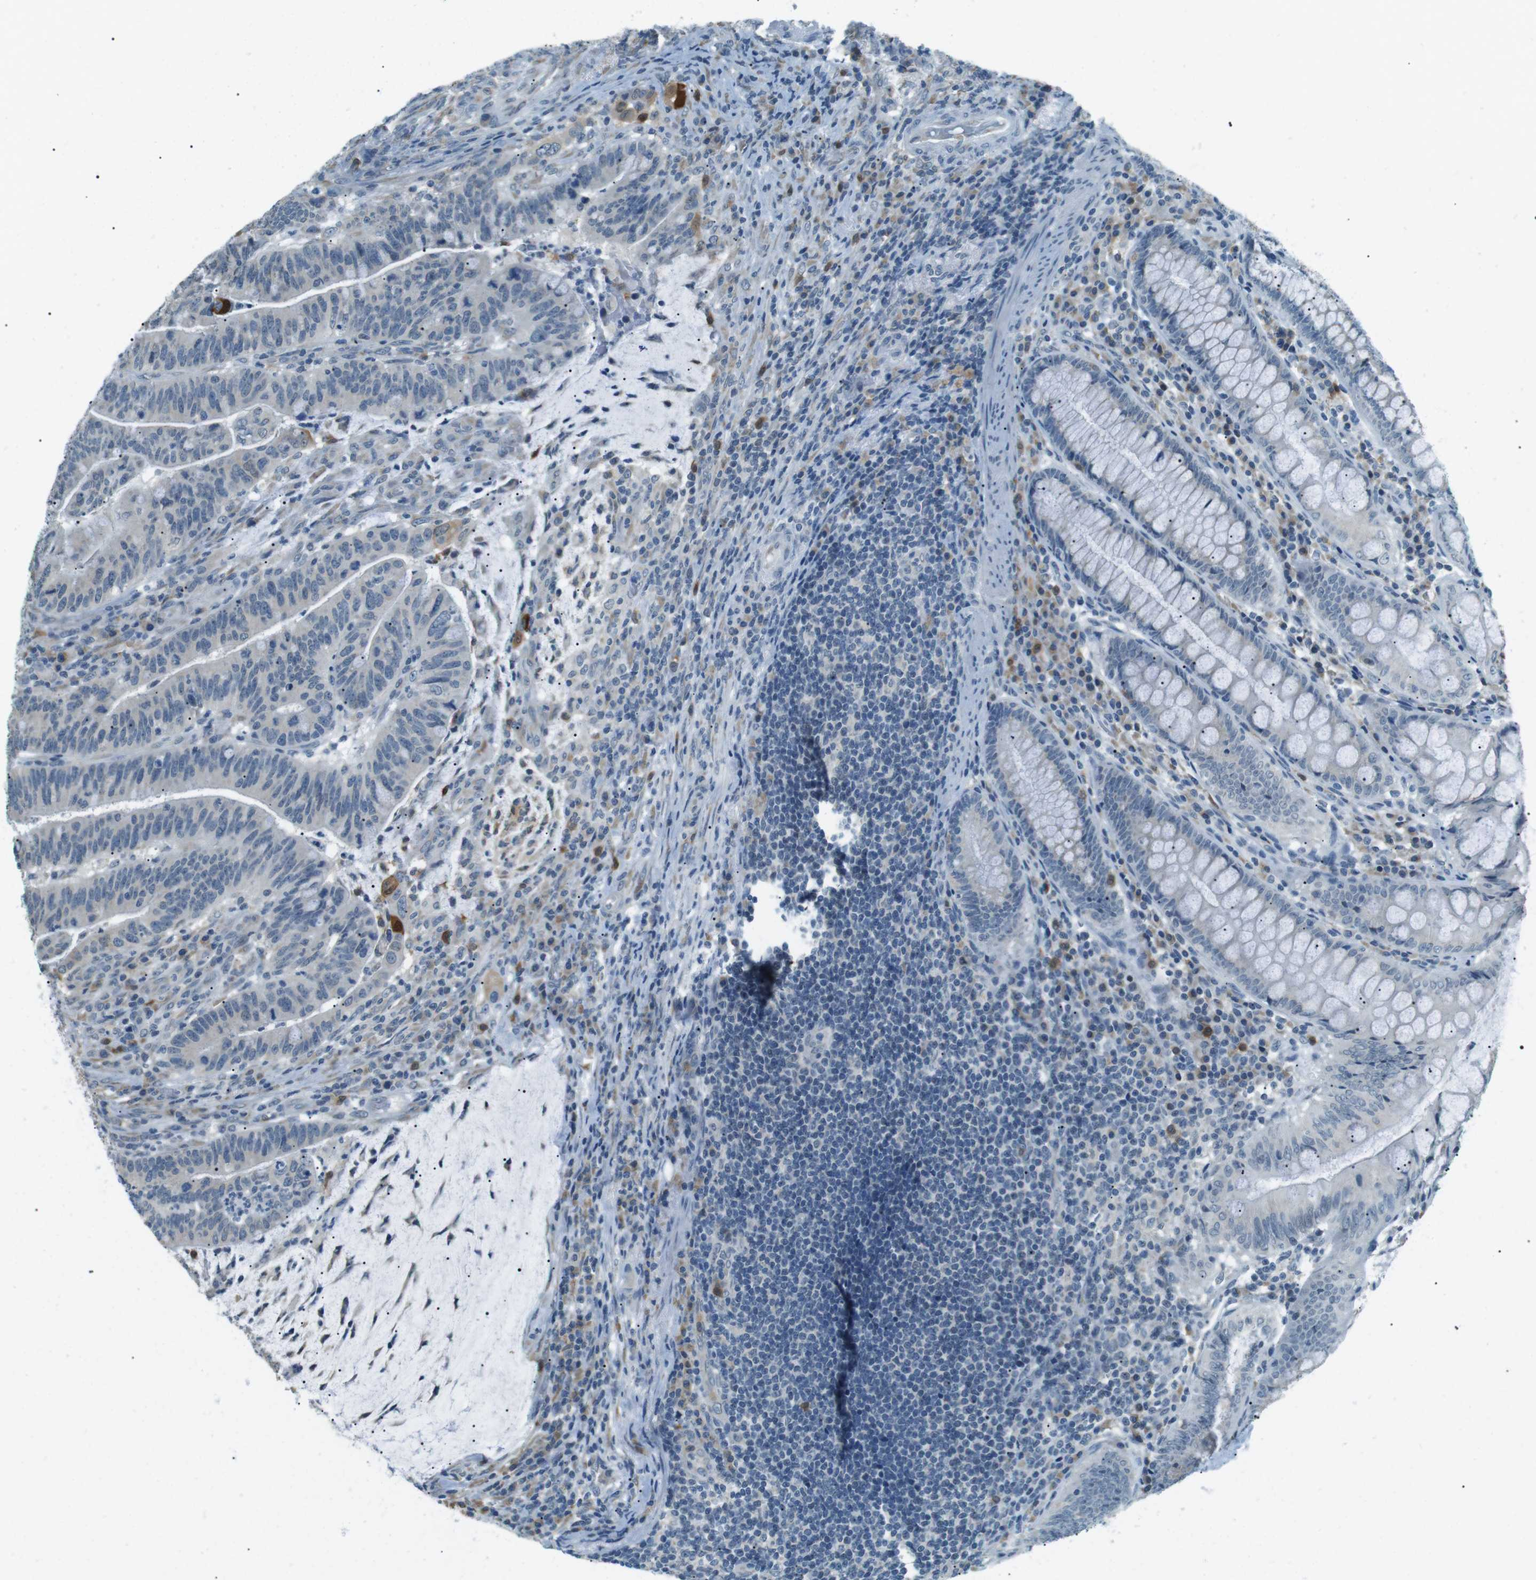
{"staining": {"intensity": "negative", "quantity": "none", "location": "none"}, "tissue": "colorectal cancer", "cell_type": "Tumor cells", "image_type": "cancer", "snomed": [{"axis": "morphology", "description": "Normal tissue, NOS"}, {"axis": "morphology", "description": "Adenocarcinoma, NOS"}, {"axis": "topography", "description": "Colon"}], "caption": "IHC histopathology image of colorectal cancer stained for a protein (brown), which demonstrates no positivity in tumor cells.", "gene": "SERPINB2", "patient": {"sex": "female", "age": 66}}